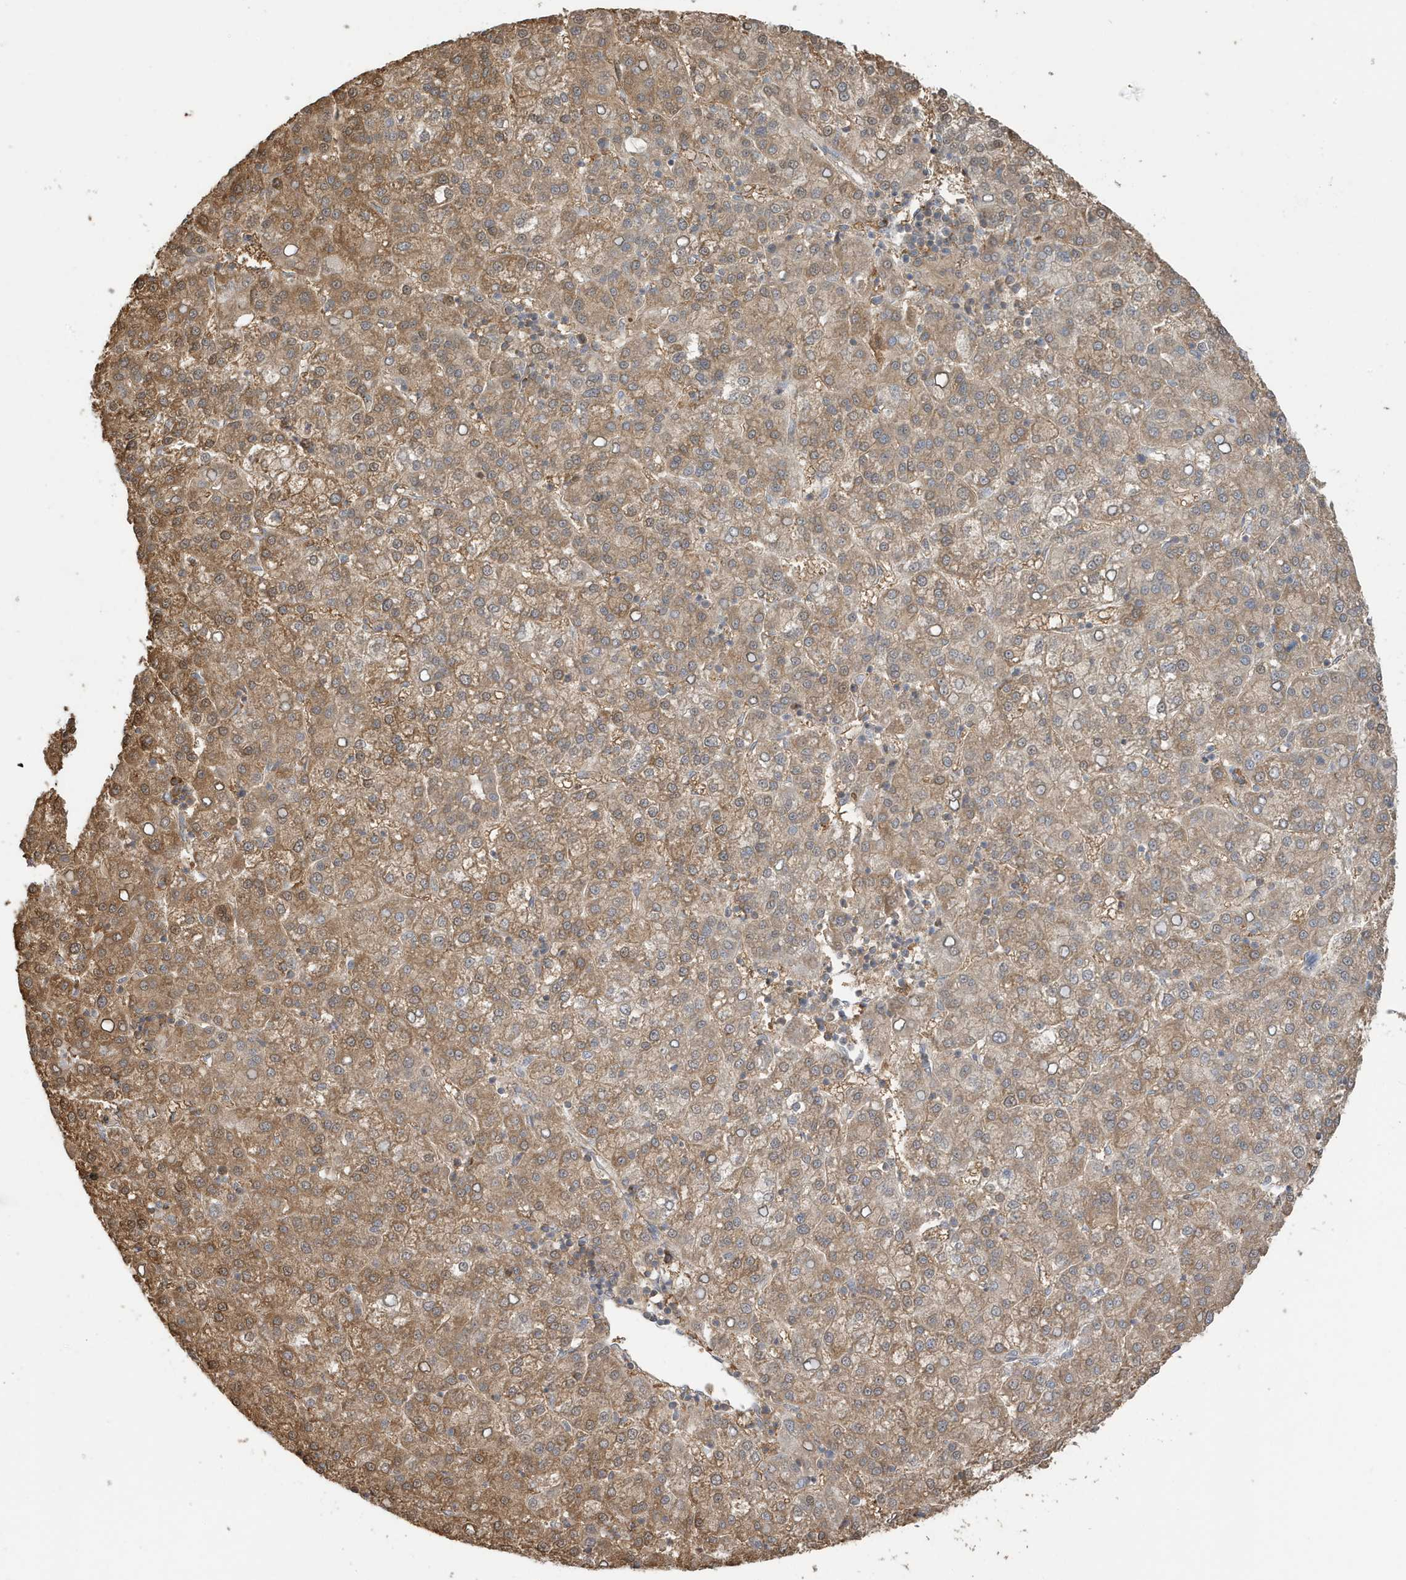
{"staining": {"intensity": "moderate", "quantity": ">75%", "location": "cytoplasmic/membranous"}, "tissue": "liver cancer", "cell_type": "Tumor cells", "image_type": "cancer", "snomed": [{"axis": "morphology", "description": "Carcinoma, Hepatocellular, NOS"}, {"axis": "topography", "description": "Liver"}], "caption": "The micrograph reveals staining of liver cancer, revealing moderate cytoplasmic/membranous protein expression (brown color) within tumor cells.", "gene": "AZI2", "patient": {"sex": "female", "age": 58}}